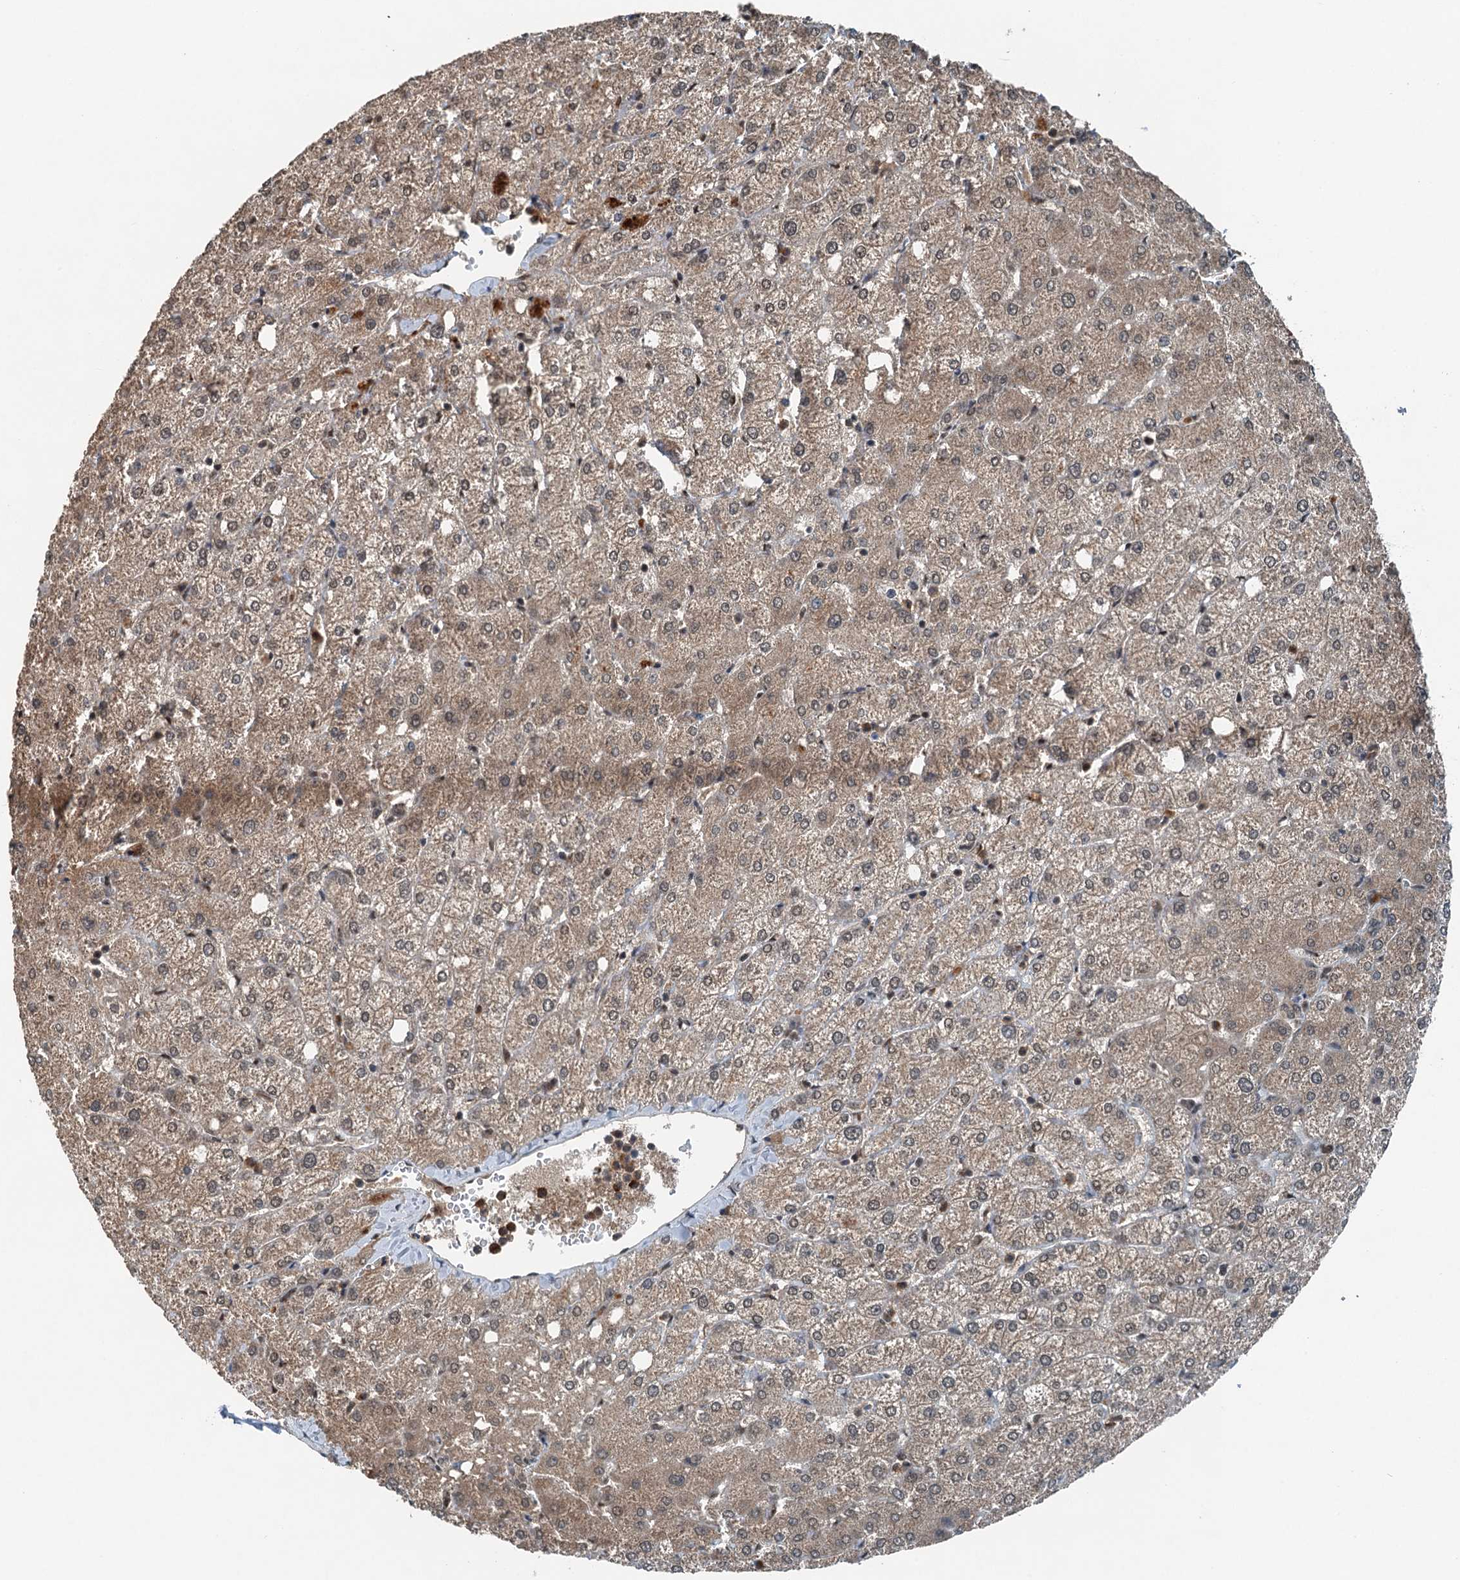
{"staining": {"intensity": "weak", "quantity": ">75%", "location": "cytoplasmic/membranous"}, "tissue": "liver", "cell_type": "Cholangiocytes", "image_type": "normal", "snomed": [{"axis": "morphology", "description": "Normal tissue, NOS"}, {"axis": "topography", "description": "Liver"}], "caption": "Immunohistochemical staining of unremarkable liver demonstrates low levels of weak cytoplasmic/membranous staining in about >75% of cholangiocytes.", "gene": "UBXN6", "patient": {"sex": "female", "age": 54}}